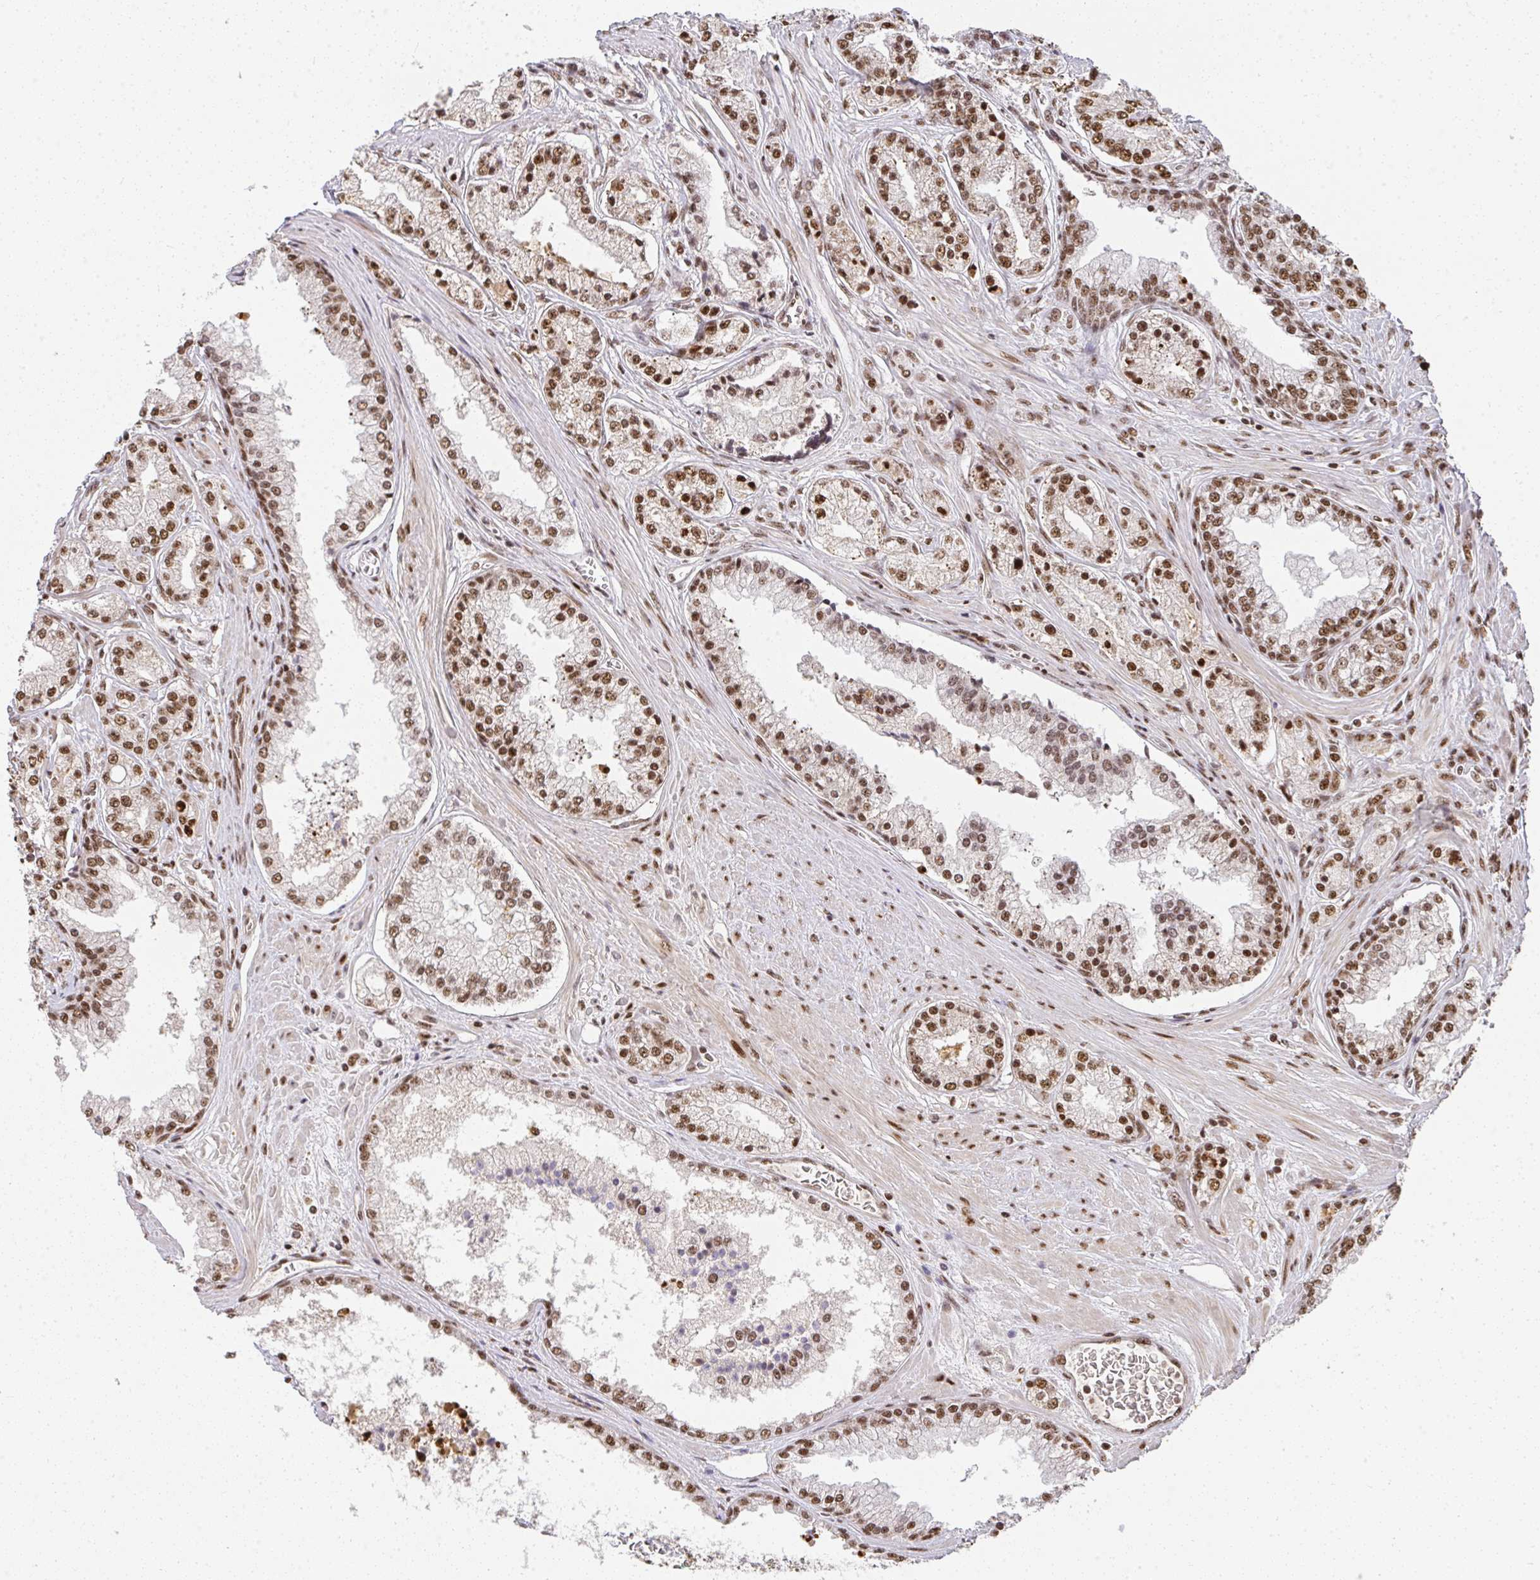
{"staining": {"intensity": "moderate", "quantity": ">75%", "location": "nuclear"}, "tissue": "prostate cancer", "cell_type": "Tumor cells", "image_type": "cancer", "snomed": [{"axis": "morphology", "description": "Adenocarcinoma, High grade"}, {"axis": "topography", "description": "Prostate"}], "caption": "Brown immunohistochemical staining in human prostate adenocarcinoma (high-grade) shows moderate nuclear staining in approximately >75% of tumor cells.", "gene": "U2AF1", "patient": {"sex": "male", "age": 66}}